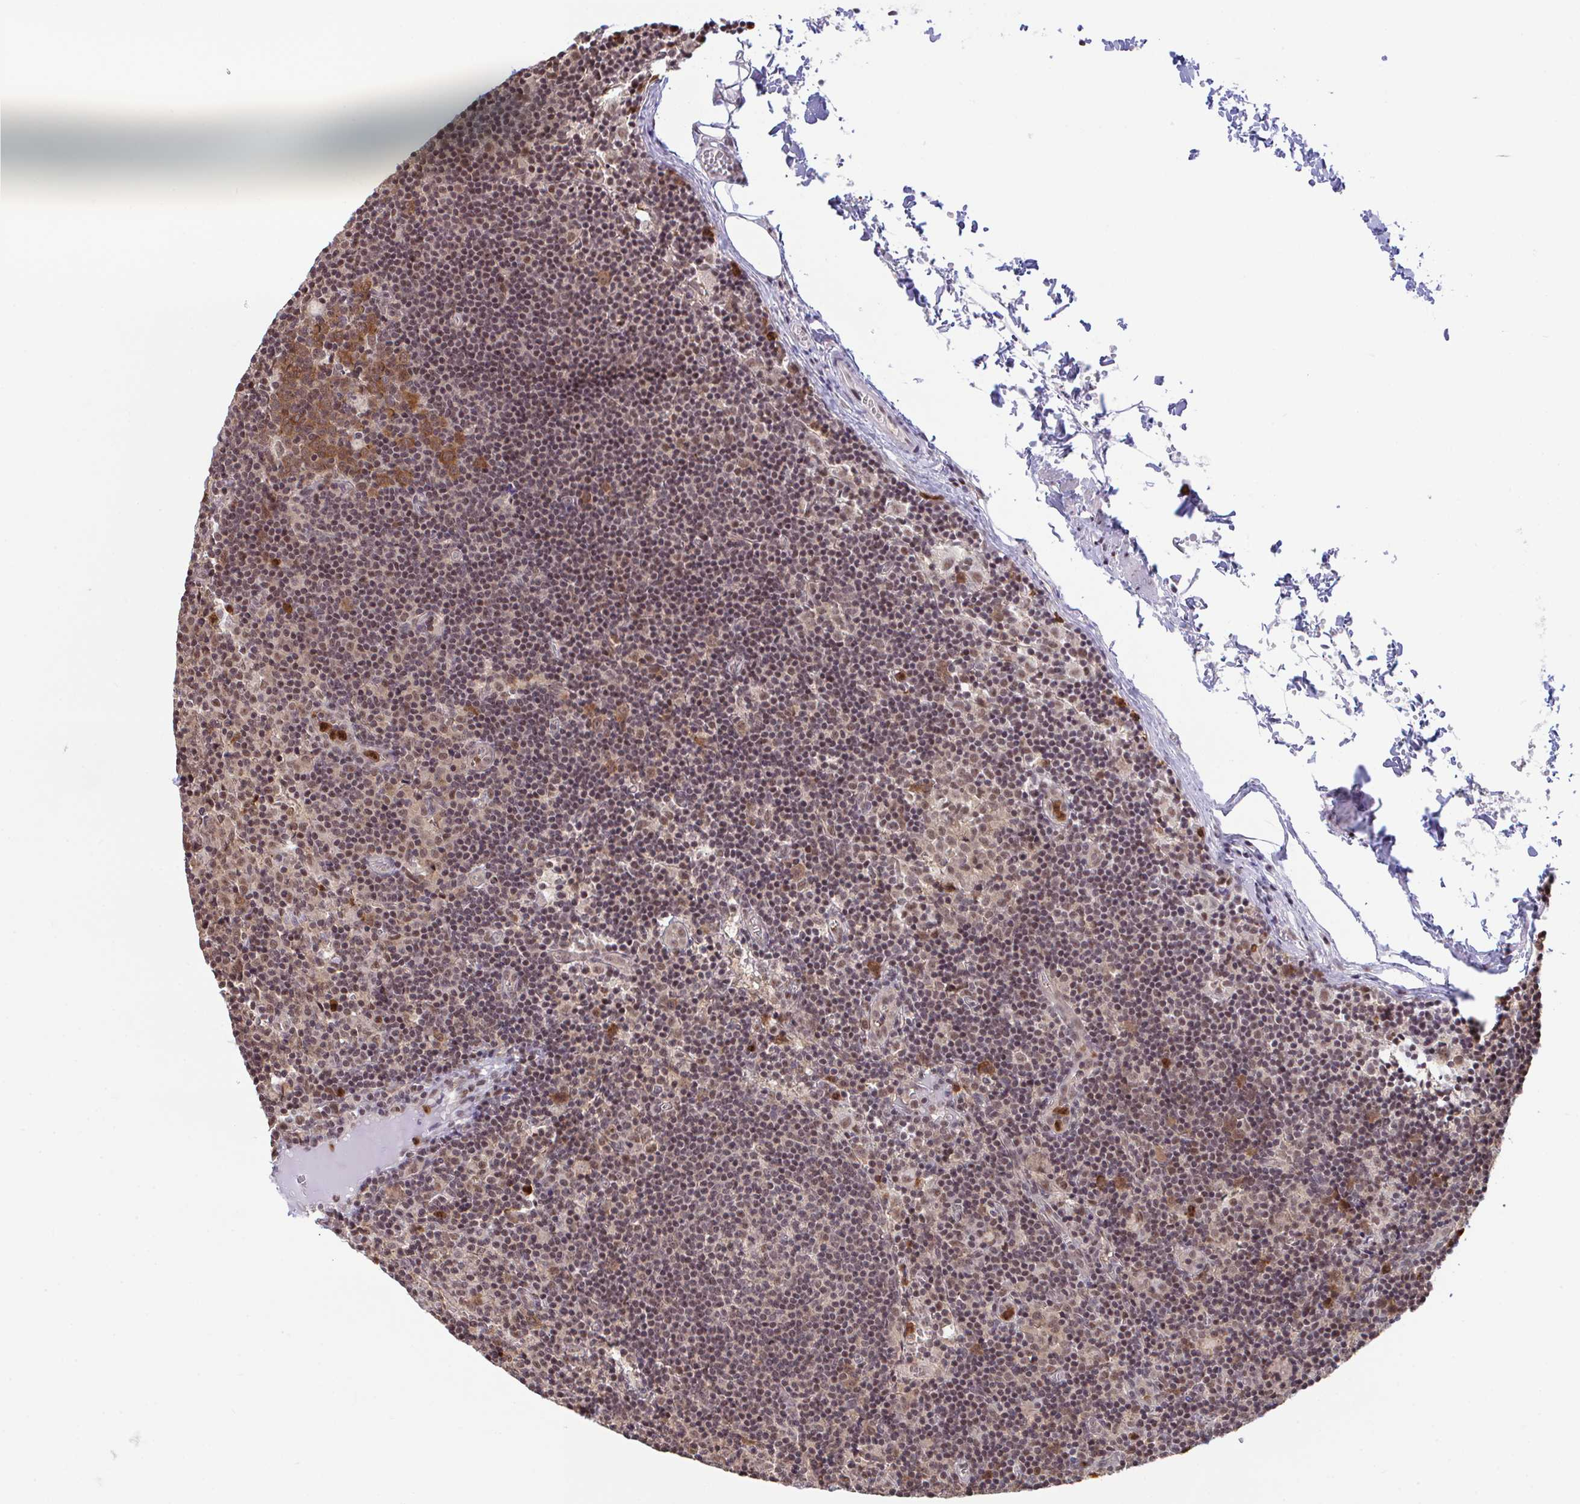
{"staining": {"intensity": "weak", "quantity": "25%-75%", "location": "cytoplasmic/membranous,nuclear"}, "tissue": "lymph node", "cell_type": "Germinal center cells", "image_type": "normal", "snomed": [{"axis": "morphology", "description": "Normal tissue, NOS"}, {"axis": "topography", "description": "Lymph node"}], "caption": "Germinal center cells reveal low levels of weak cytoplasmic/membranous,nuclear staining in about 25%-75% of cells in unremarkable lymph node.", "gene": "OR6K3", "patient": {"sex": "female", "age": 45}}